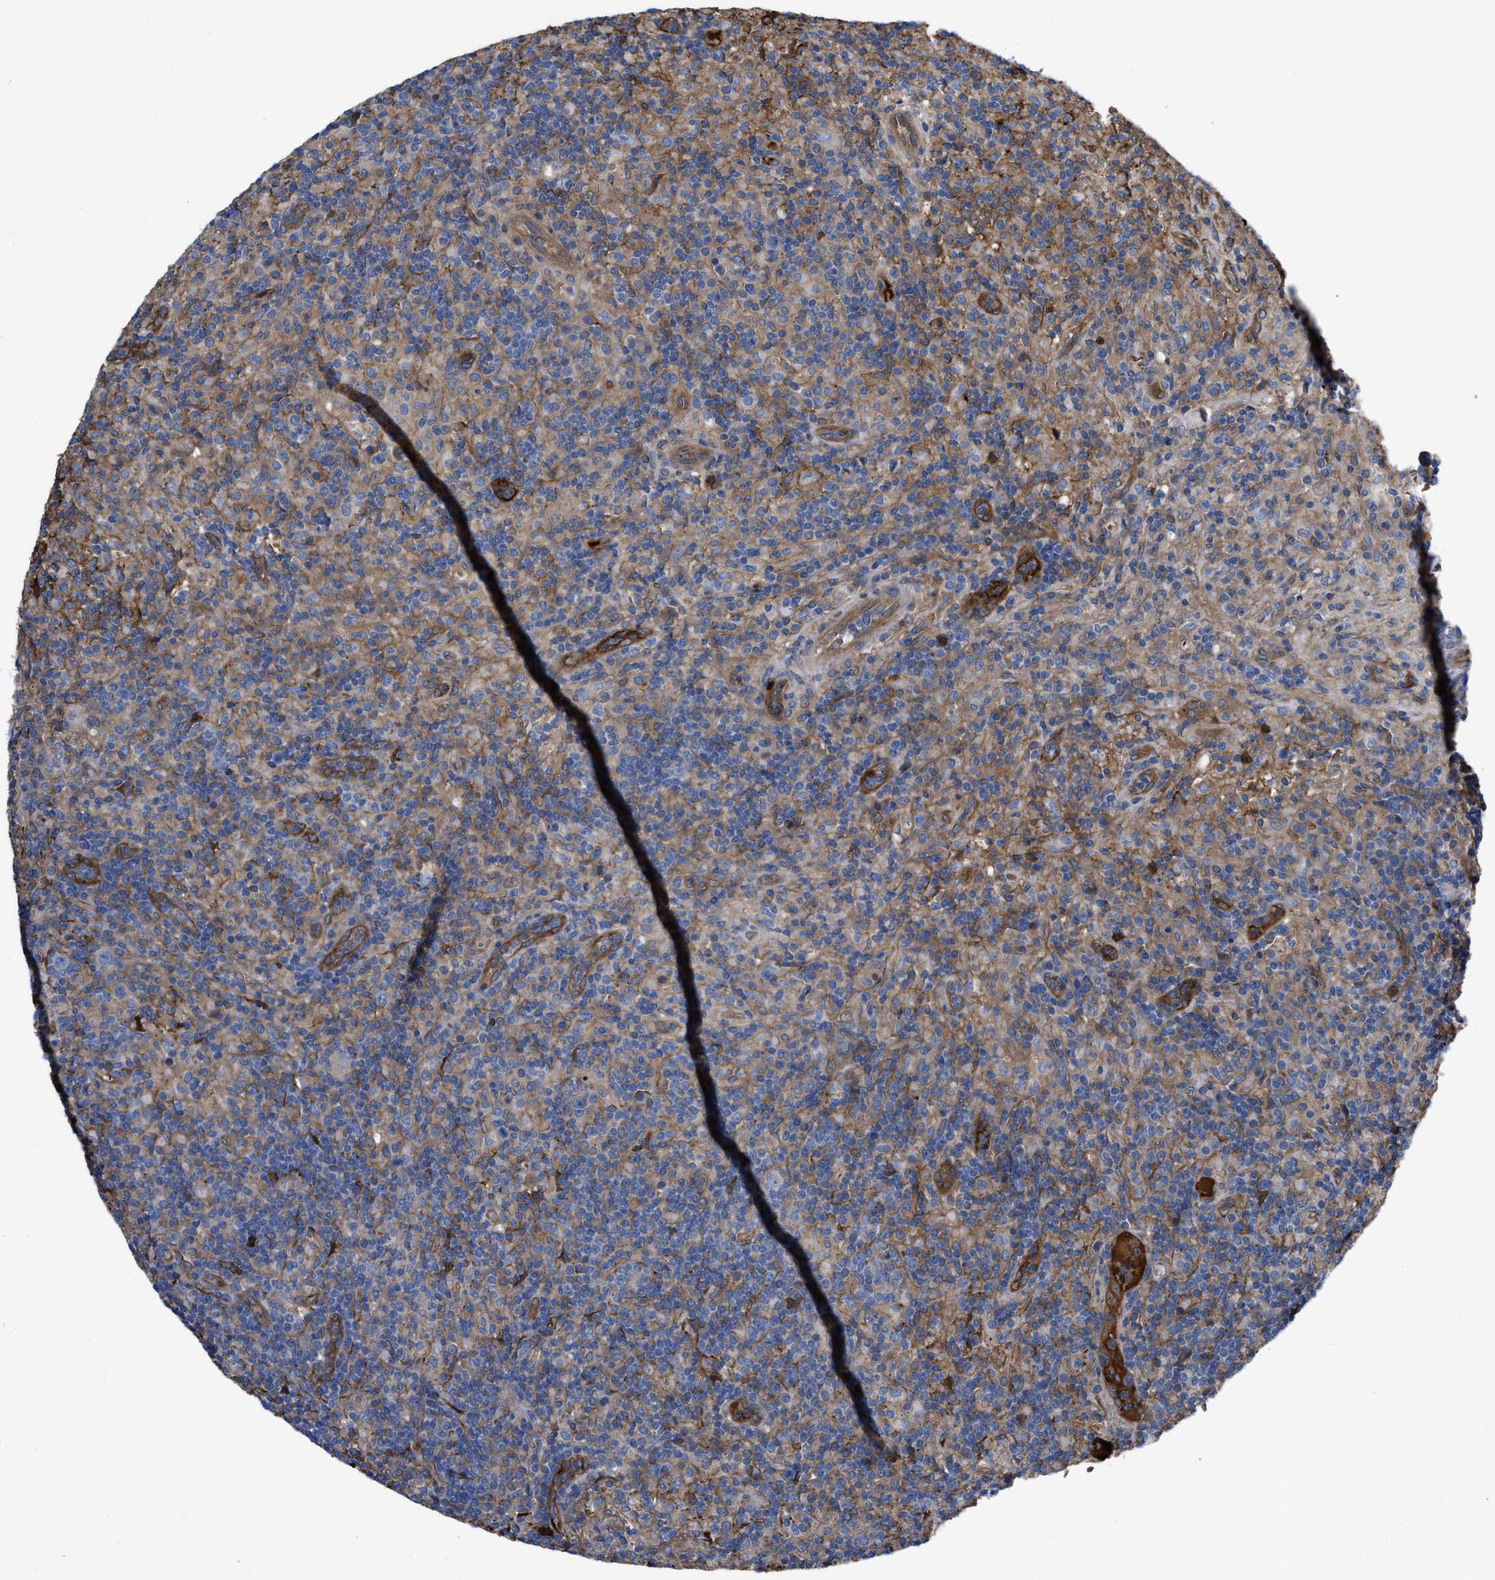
{"staining": {"intensity": "negative", "quantity": "none", "location": "none"}, "tissue": "lymphoma", "cell_type": "Tumor cells", "image_type": "cancer", "snomed": [{"axis": "morphology", "description": "Hodgkin's disease, NOS"}, {"axis": "topography", "description": "Lymph node"}], "caption": "This is an immunohistochemistry photomicrograph of human Hodgkin's disease. There is no expression in tumor cells.", "gene": "TRIOBP", "patient": {"sex": "male", "age": 70}}